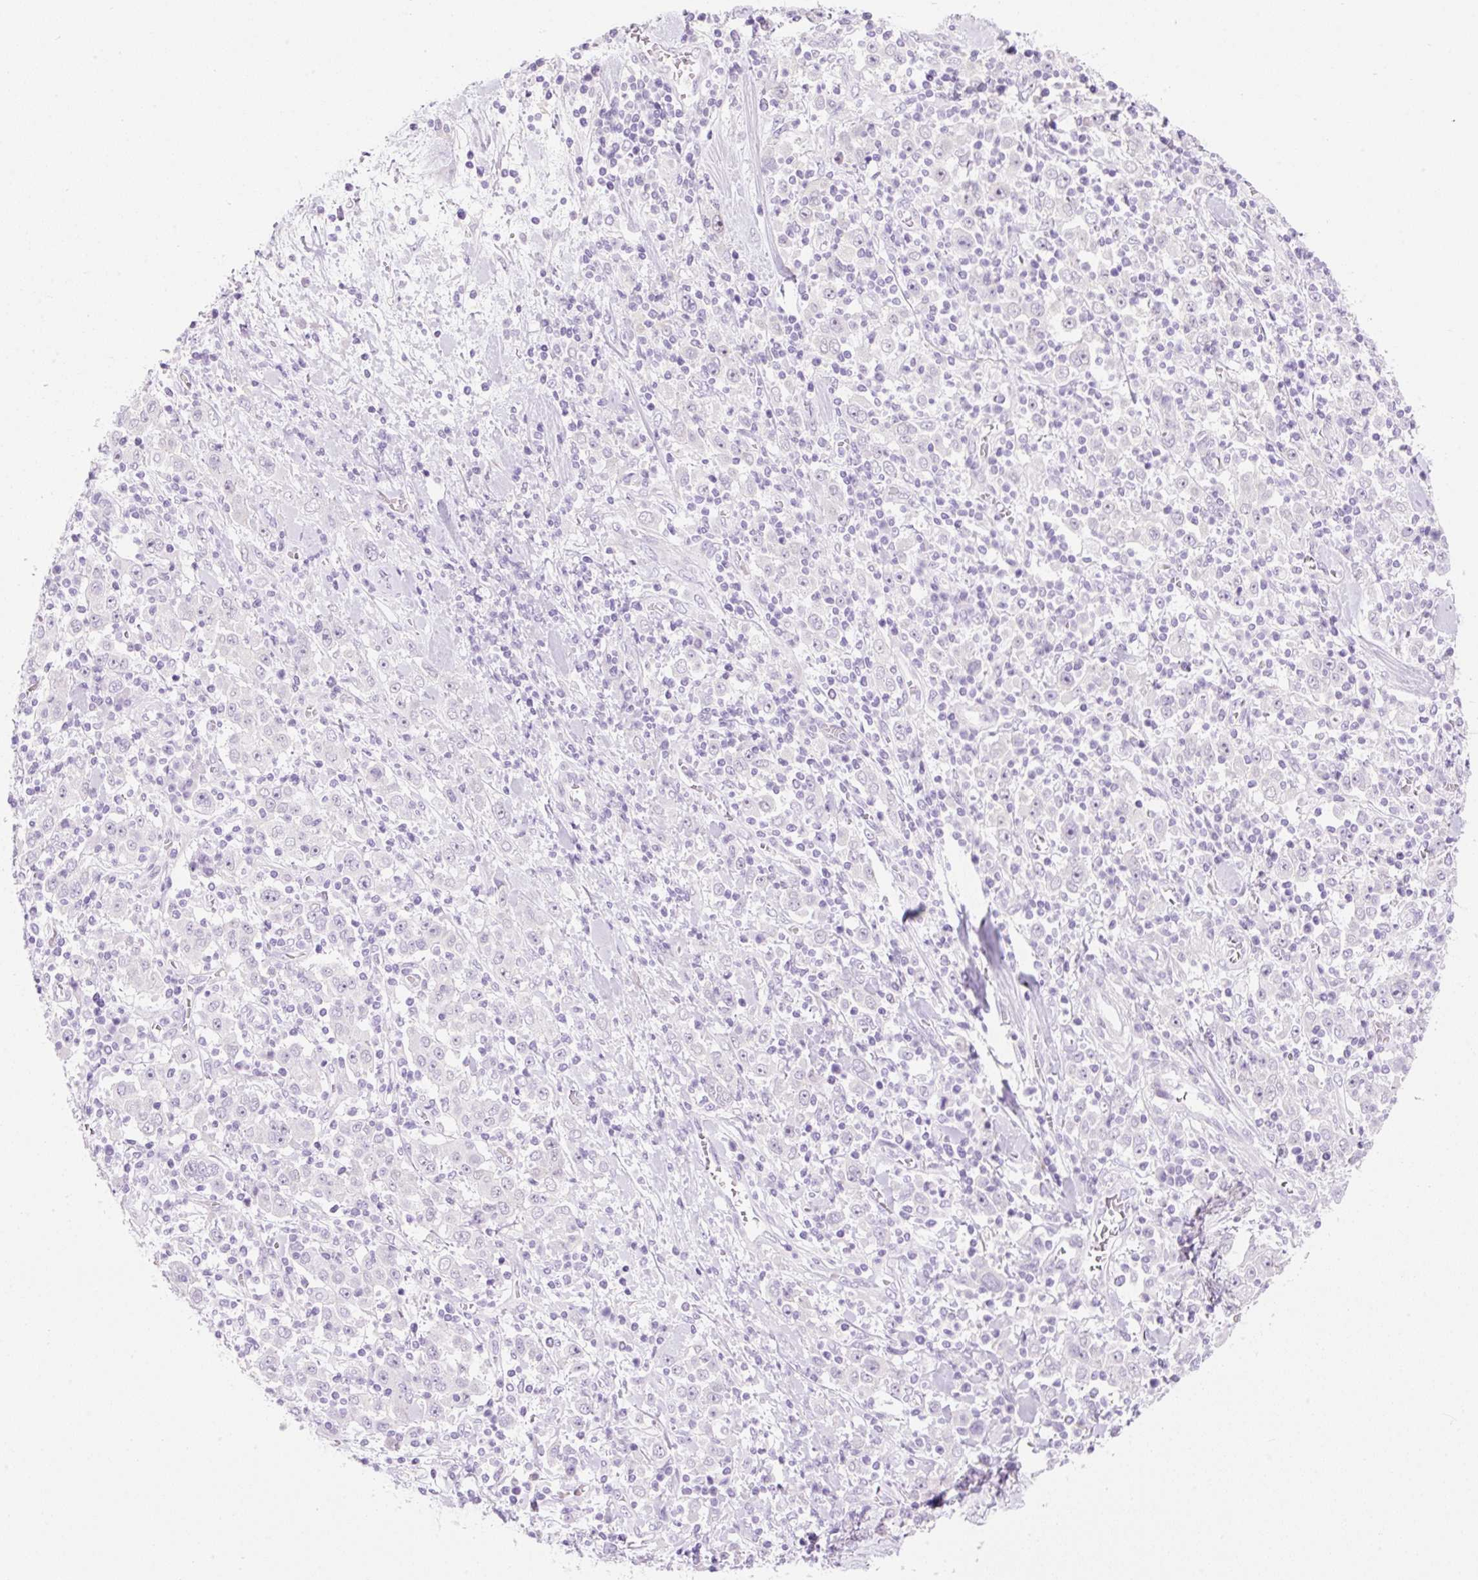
{"staining": {"intensity": "negative", "quantity": "none", "location": "none"}, "tissue": "stomach cancer", "cell_type": "Tumor cells", "image_type": "cancer", "snomed": [{"axis": "morphology", "description": "Normal tissue, NOS"}, {"axis": "morphology", "description": "Adenocarcinoma, NOS"}, {"axis": "topography", "description": "Stomach, upper"}, {"axis": "topography", "description": "Stomach"}], "caption": "IHC histopathology image of neoplastic tissue: human stomach cancer (adenocarcinoma) stained with DAB exhibits no significant protein expression in tumor cells.", "gene": "ZNF121", "patient": {"sex": "male", "age": 59}}